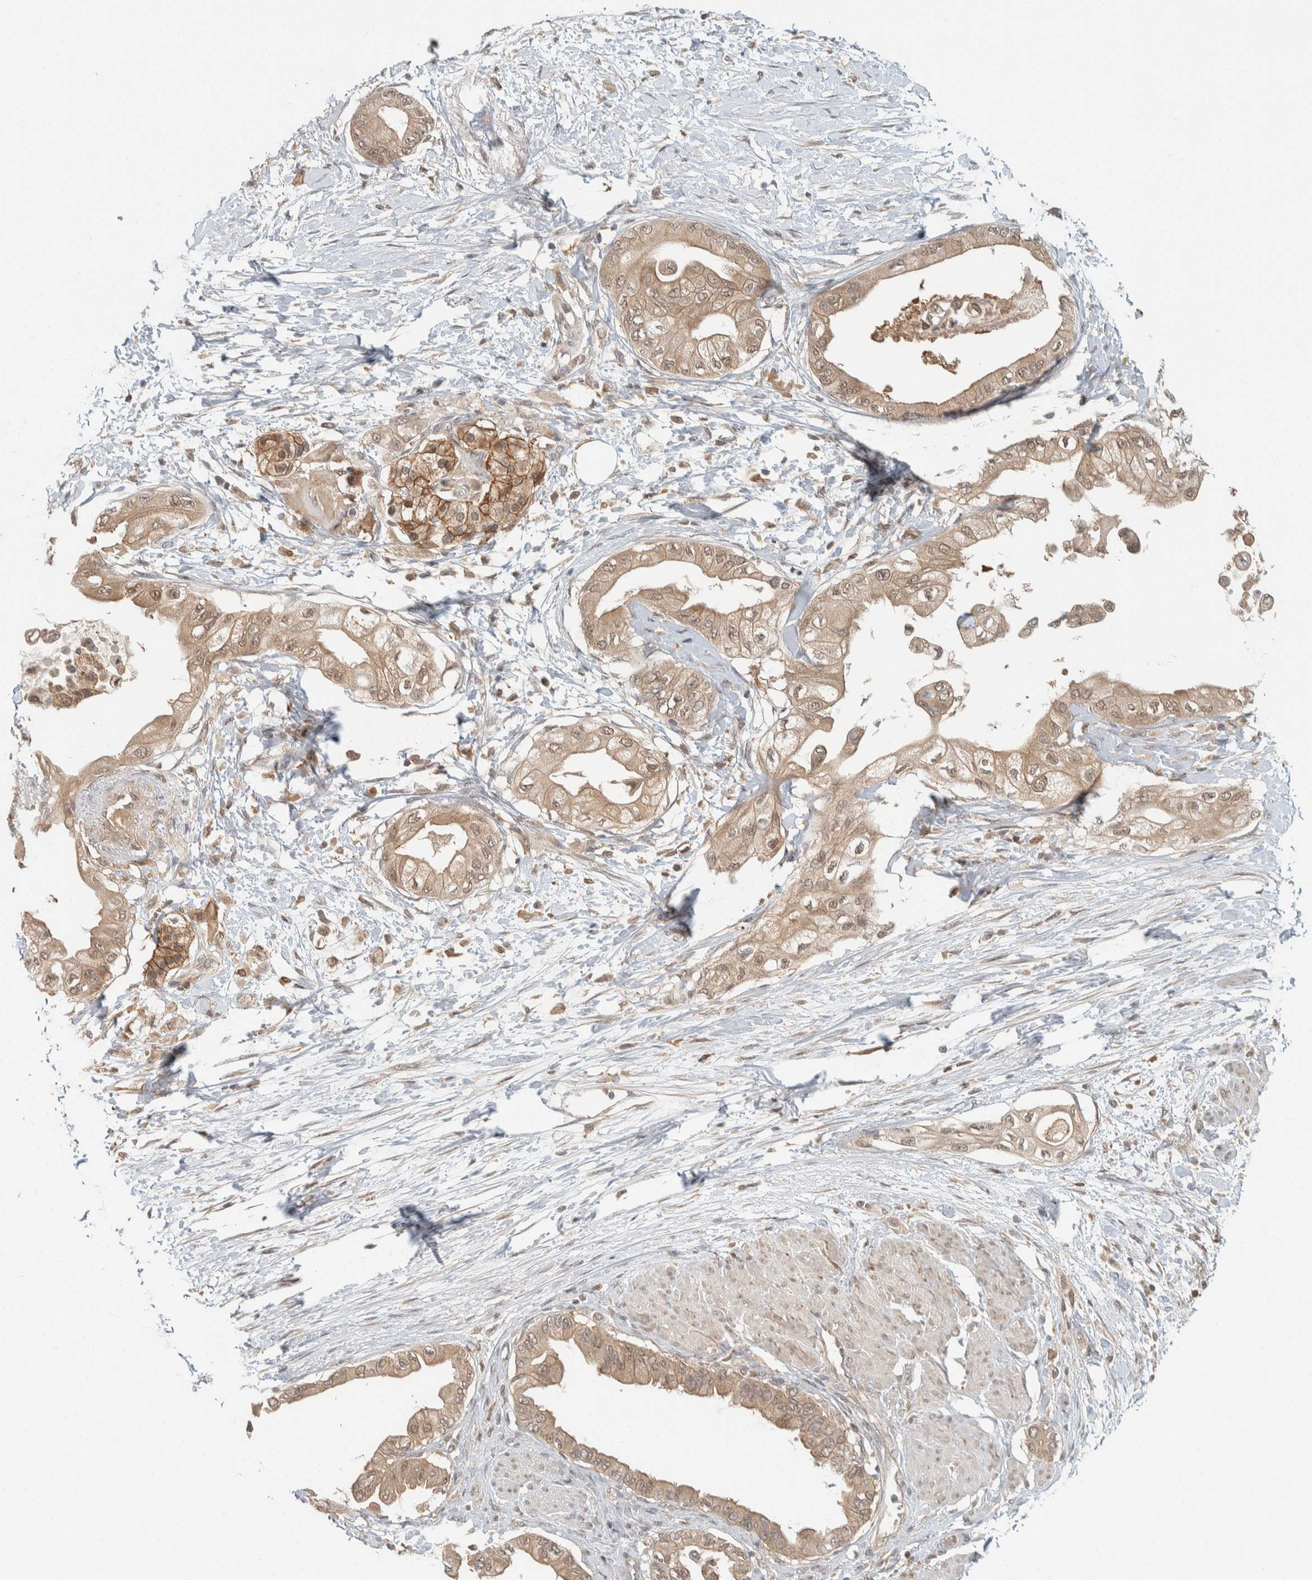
{"staining": {"intensity": "weak", "quantity": ">75%", "location": "cytoplasmic/membranous,nuclear"}, "tissue": "pancreatic cancer", "cell_type": "Tumor cells", "image_type": "cancer", "snomed": [{"axis": "morphology", "description": "Normal tissue, NOS"}, {"axis": "morphology", "description": "Adenocarcinoma, NOS"}, {"axis": "topography", "description": "Pancreas"}, {"axis": "topography", "description": "Duodenum"}], "caption": "IHC (DAB (3,3'-diaminobenzidine)) staining of human pancreatic cancer demonstrates weak cytoplasmic/membranous and nuclear protein expression in approximately >75% of tumor cells.", "gene": "ZNF567", "patient": {"sex": "female", "age": 60}}